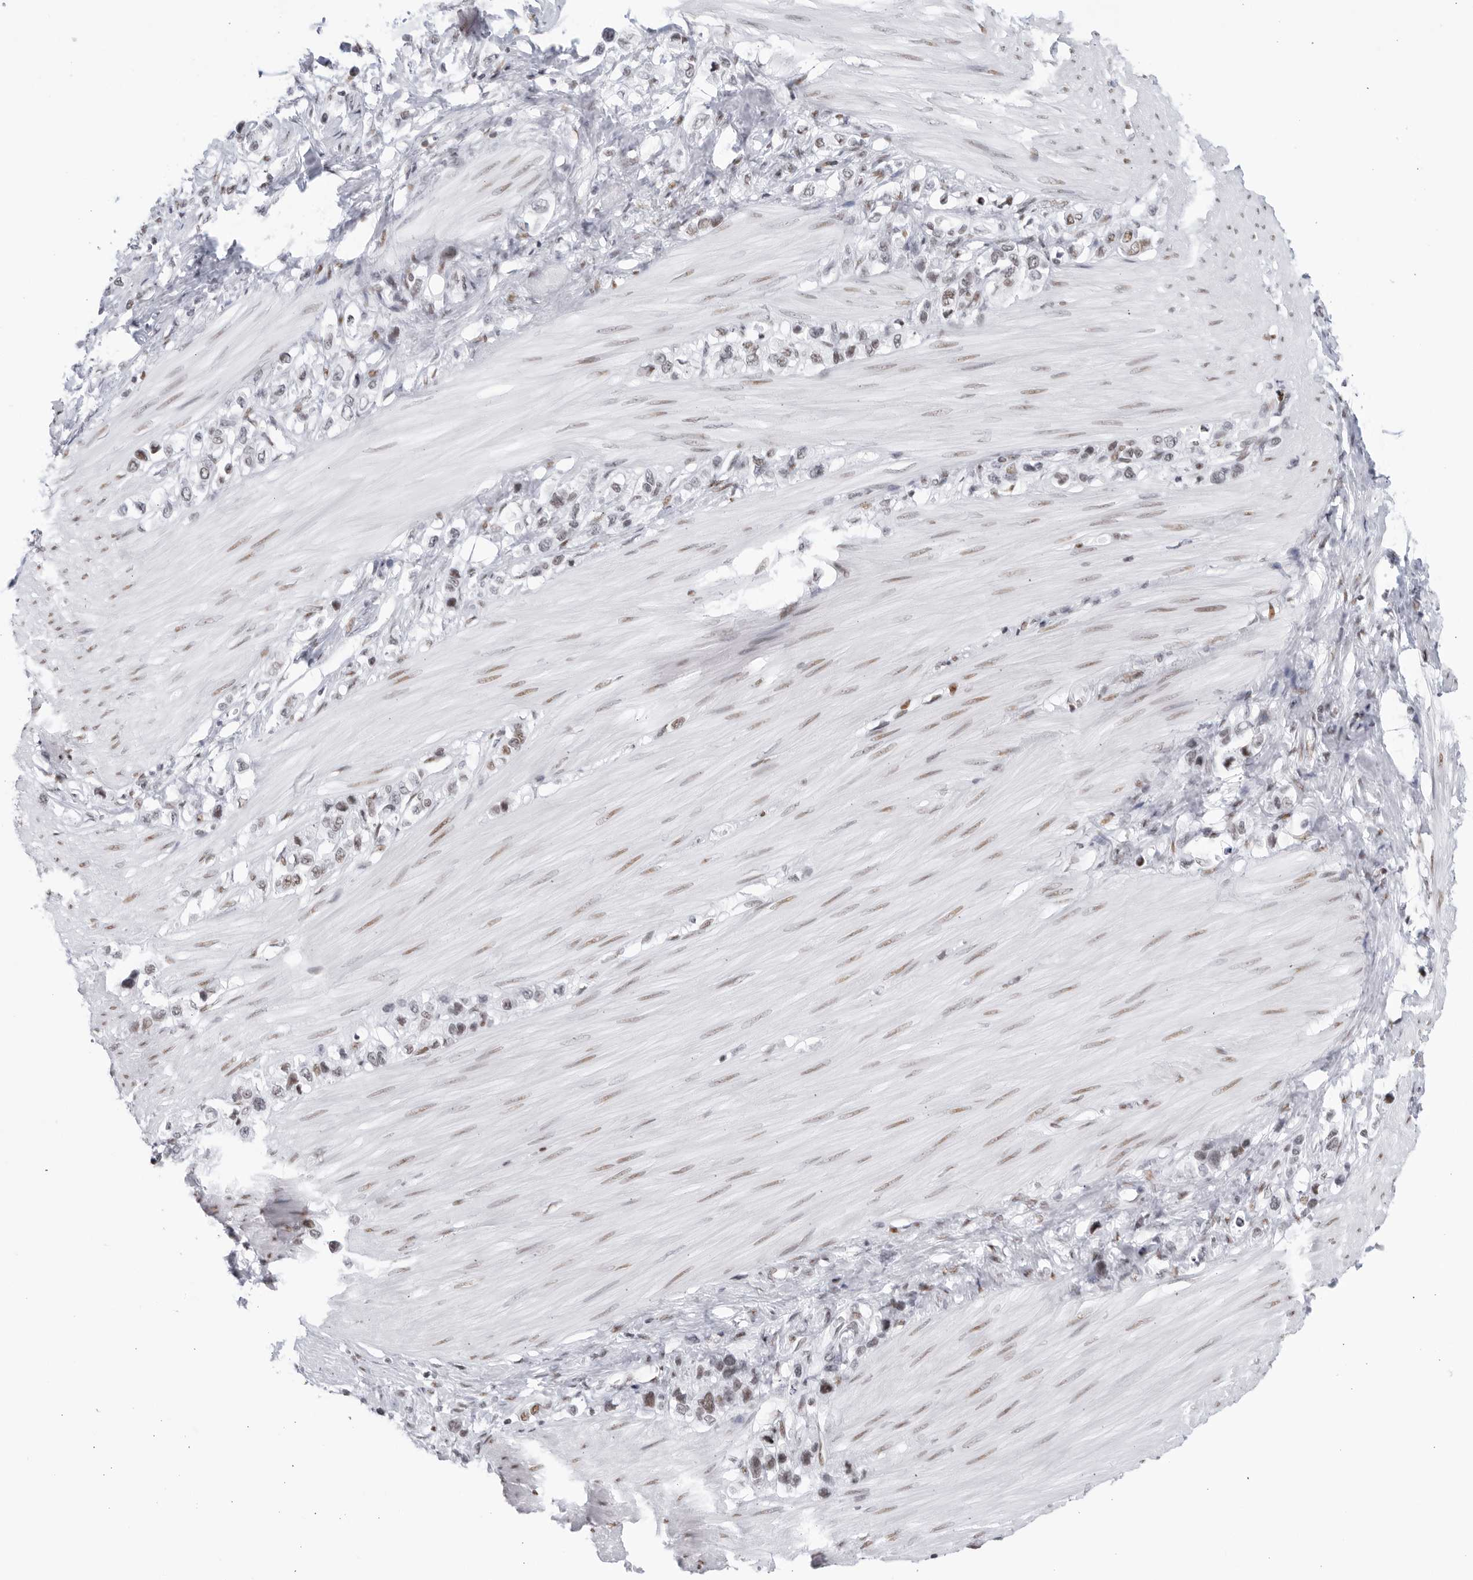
{"staining": {"intensity": "weak", "quantity": "25%-75%", "location": "nuclear"}, "tissue": "stomach cancer", "cell_type": "Tumor cells", "image_type": "cancer", "snomed": [{"axis": "morphology", "description": "Adenocarcinoma, NOS"}, {"axis": "topography", "description": "Stomach"}], "caption": "The image shows immunohistochemical staining of stomach cancer (adenocarcinoma). There is weak nuclear positivity is appreciated in about 25%-75% of tumor cells.", "gene": "HP1BP3", "patient": {"sex": "female", "age": 65}}